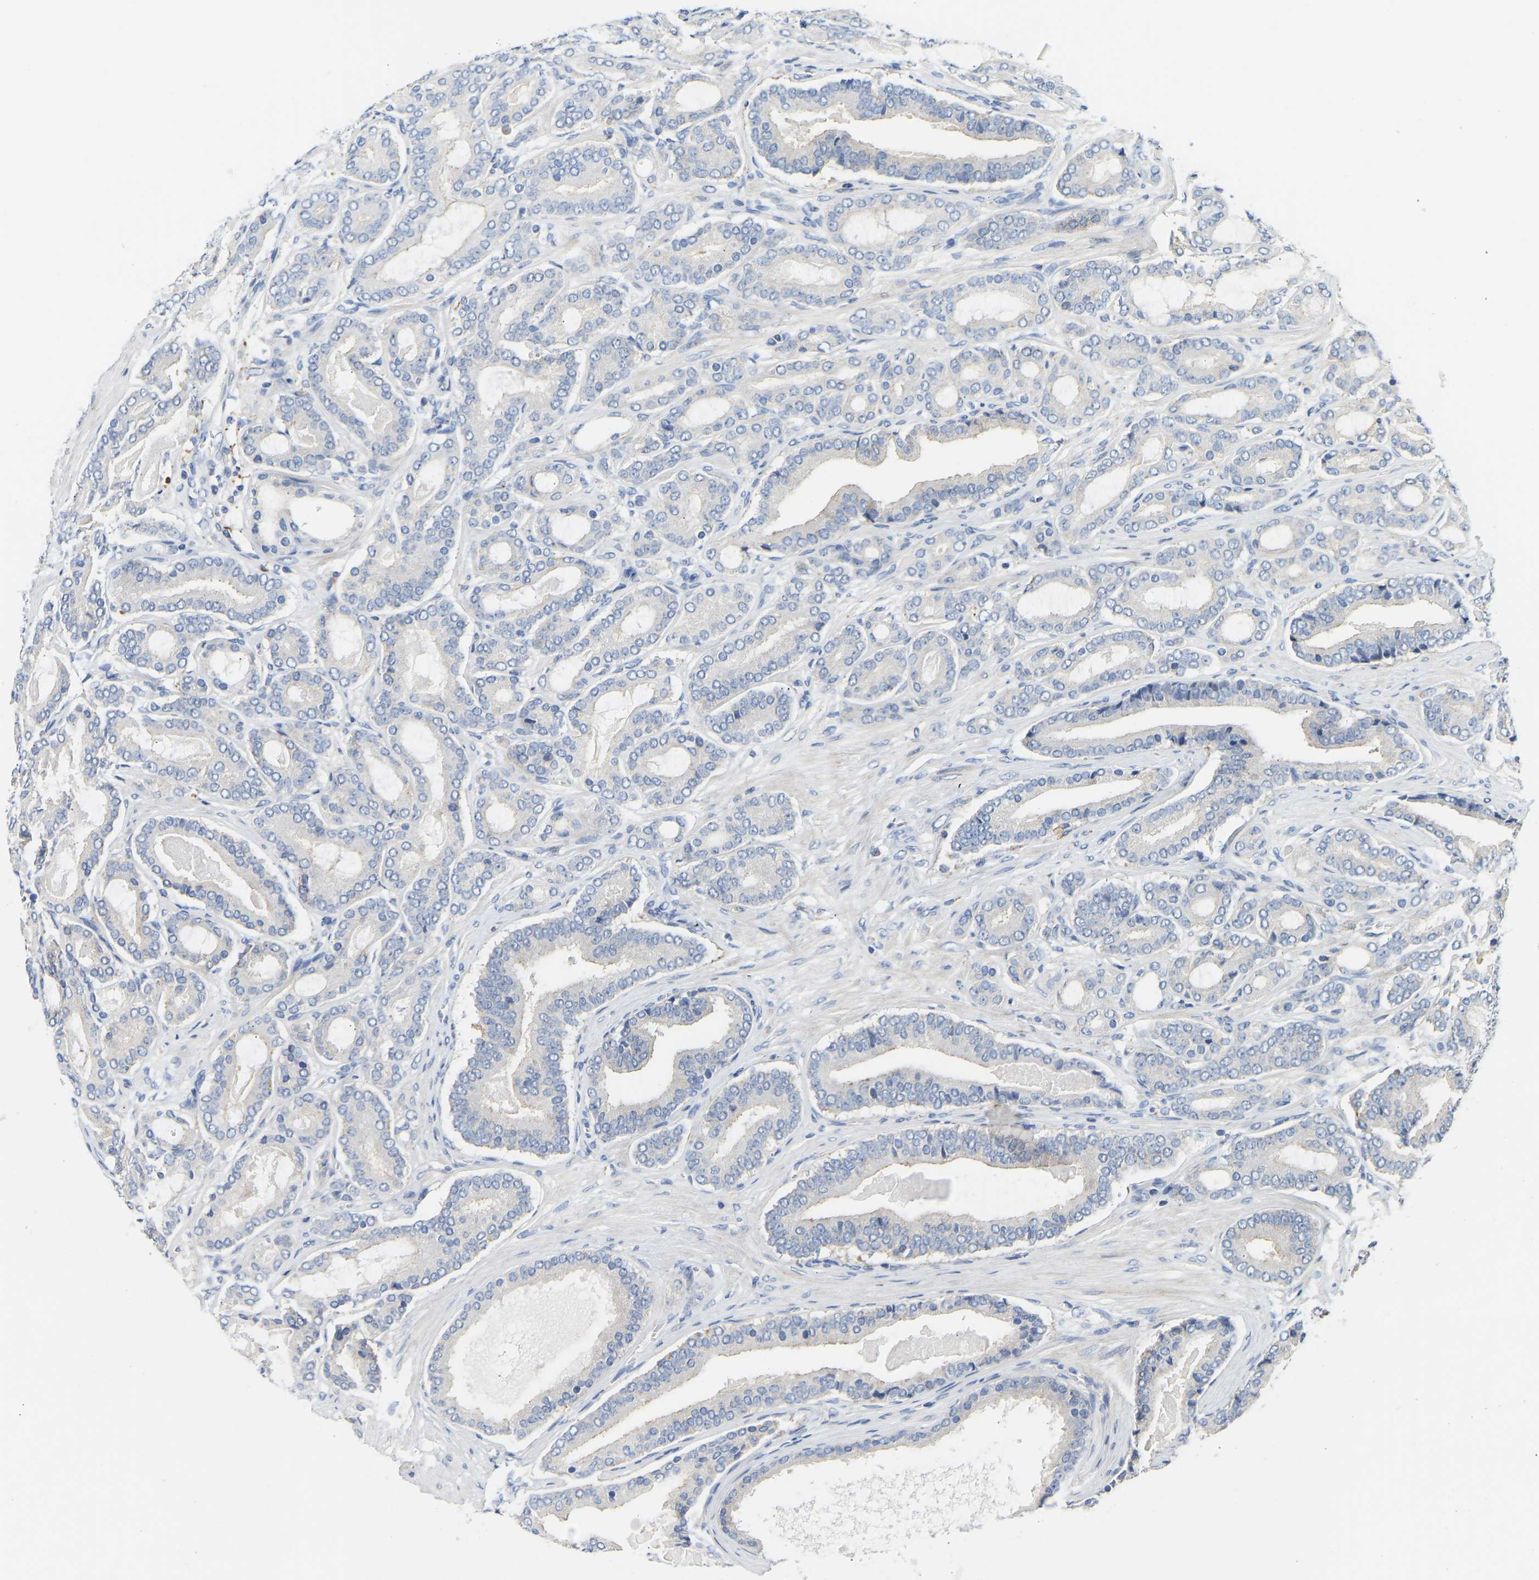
{"staining": {"intensity": "negative", "quantity": "none", "location": "none"}, "tissue": "prostate cancer", "cell_type": "Tumor cells", "image_type": "cancer", "snomed": [{"axis": "morphology", "description": "Adenocarcinoma, High grade"}, {"axis": "topography", "description": "Prostate"}], "caption": "High magnification brightfield microscopy of prostate adenocarcinoma (high-grade) stained with DAB (3,3'-diaminobenzidine) (brown) and counterstained with hematoxylin (blue): tumor cells show no significant staining.", "gene": "ATP6V1E1", "patient": {"sex": "male", "age": 60}}